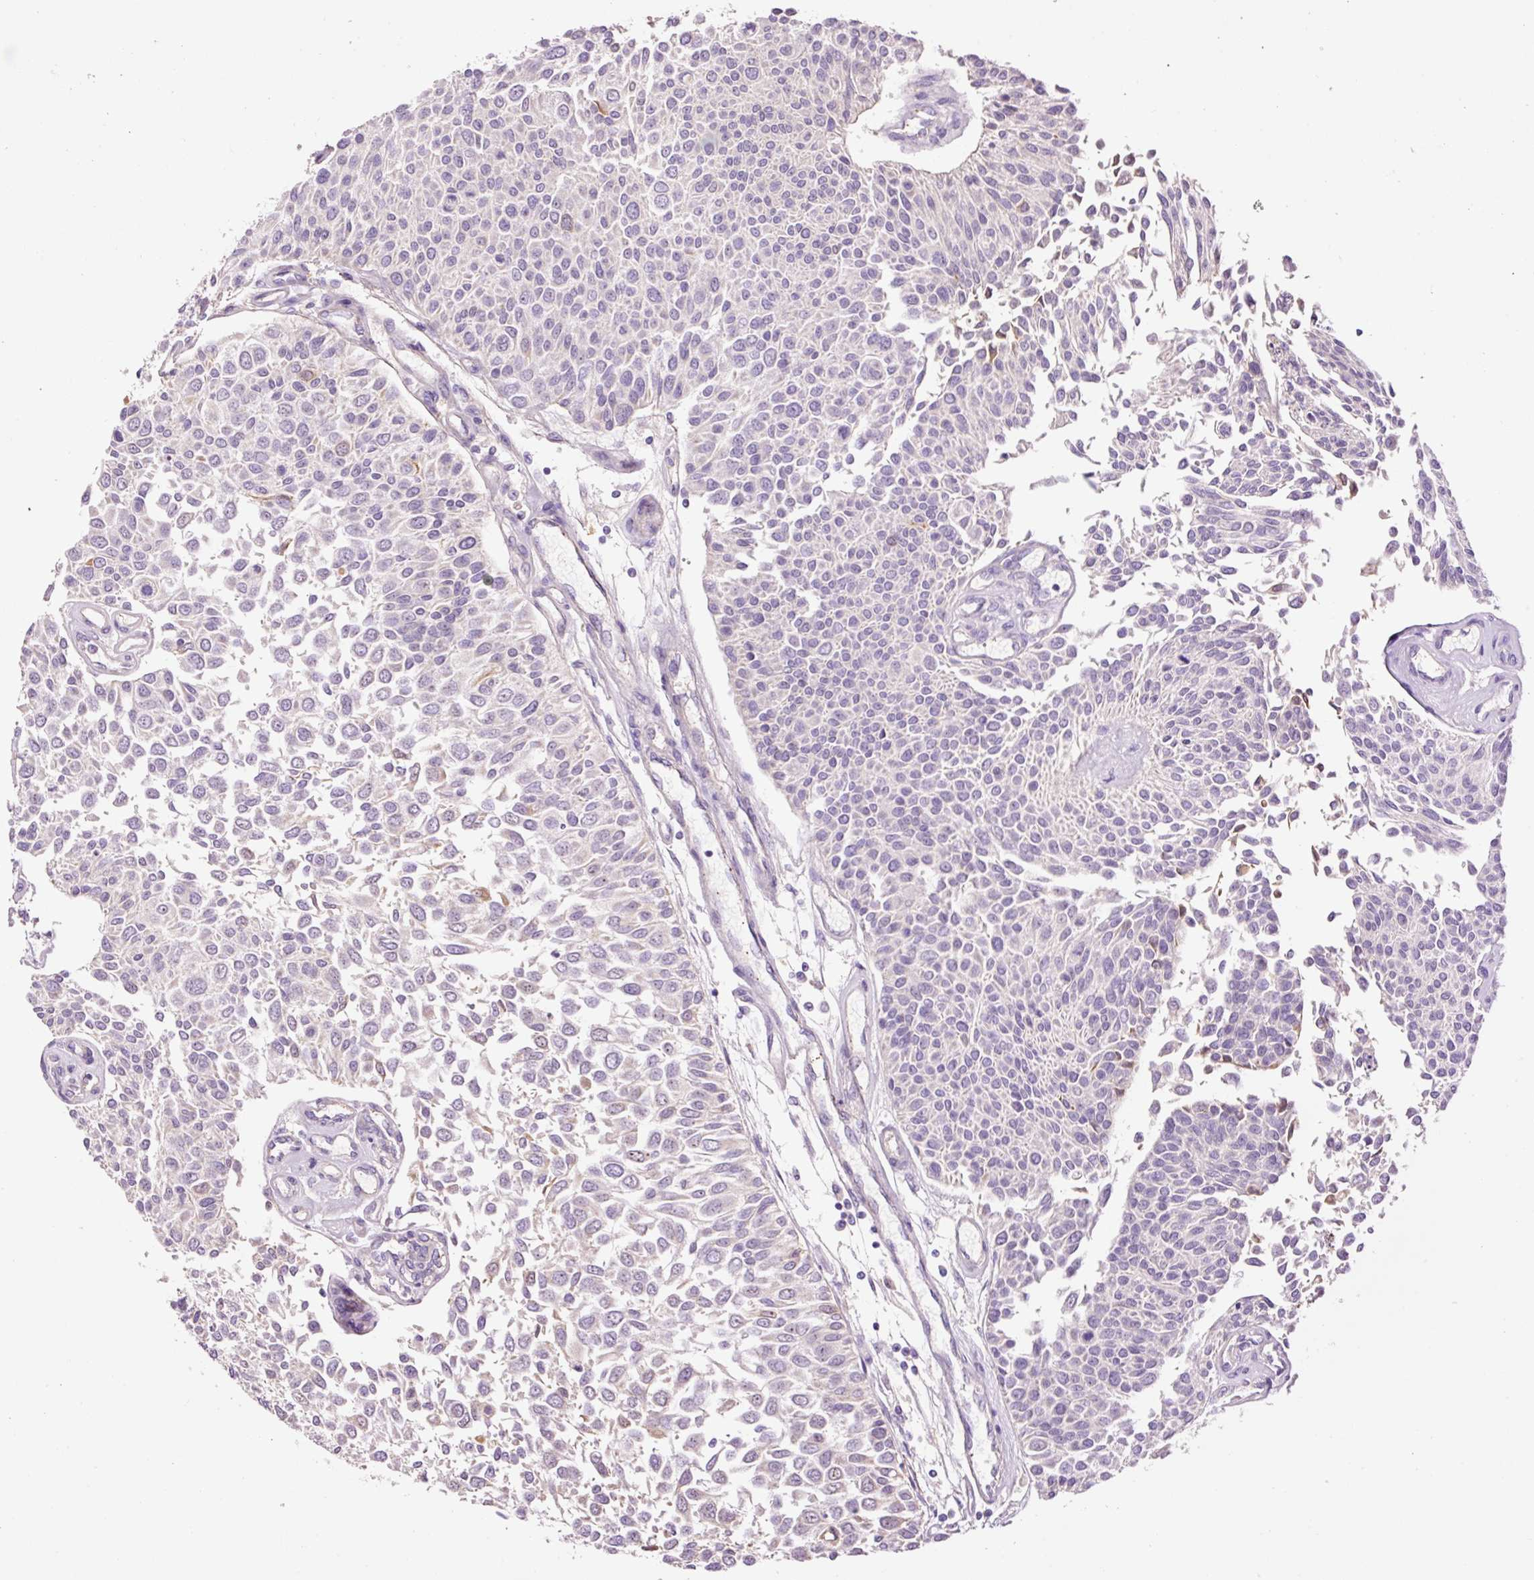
{"staining": {"intensity": "negative", "quantity": "none", "location": "none"}, "tissue": "urothelial cancer", "cell_type": "Tumor cells", "image_type": "cancer", "snomed": [{"axis": "morphology", "description": "Urothelial carcinoma, NOS"}, {"axis": "topography", "description": "Urinary bladder"}], "caption": "Transitional cell carcinoma stained for a protein using immunohistochemistry demonstrates no staining tumor cells.", "gene": "TMEM235", "patient": {"sex": "male", "age": 55}}